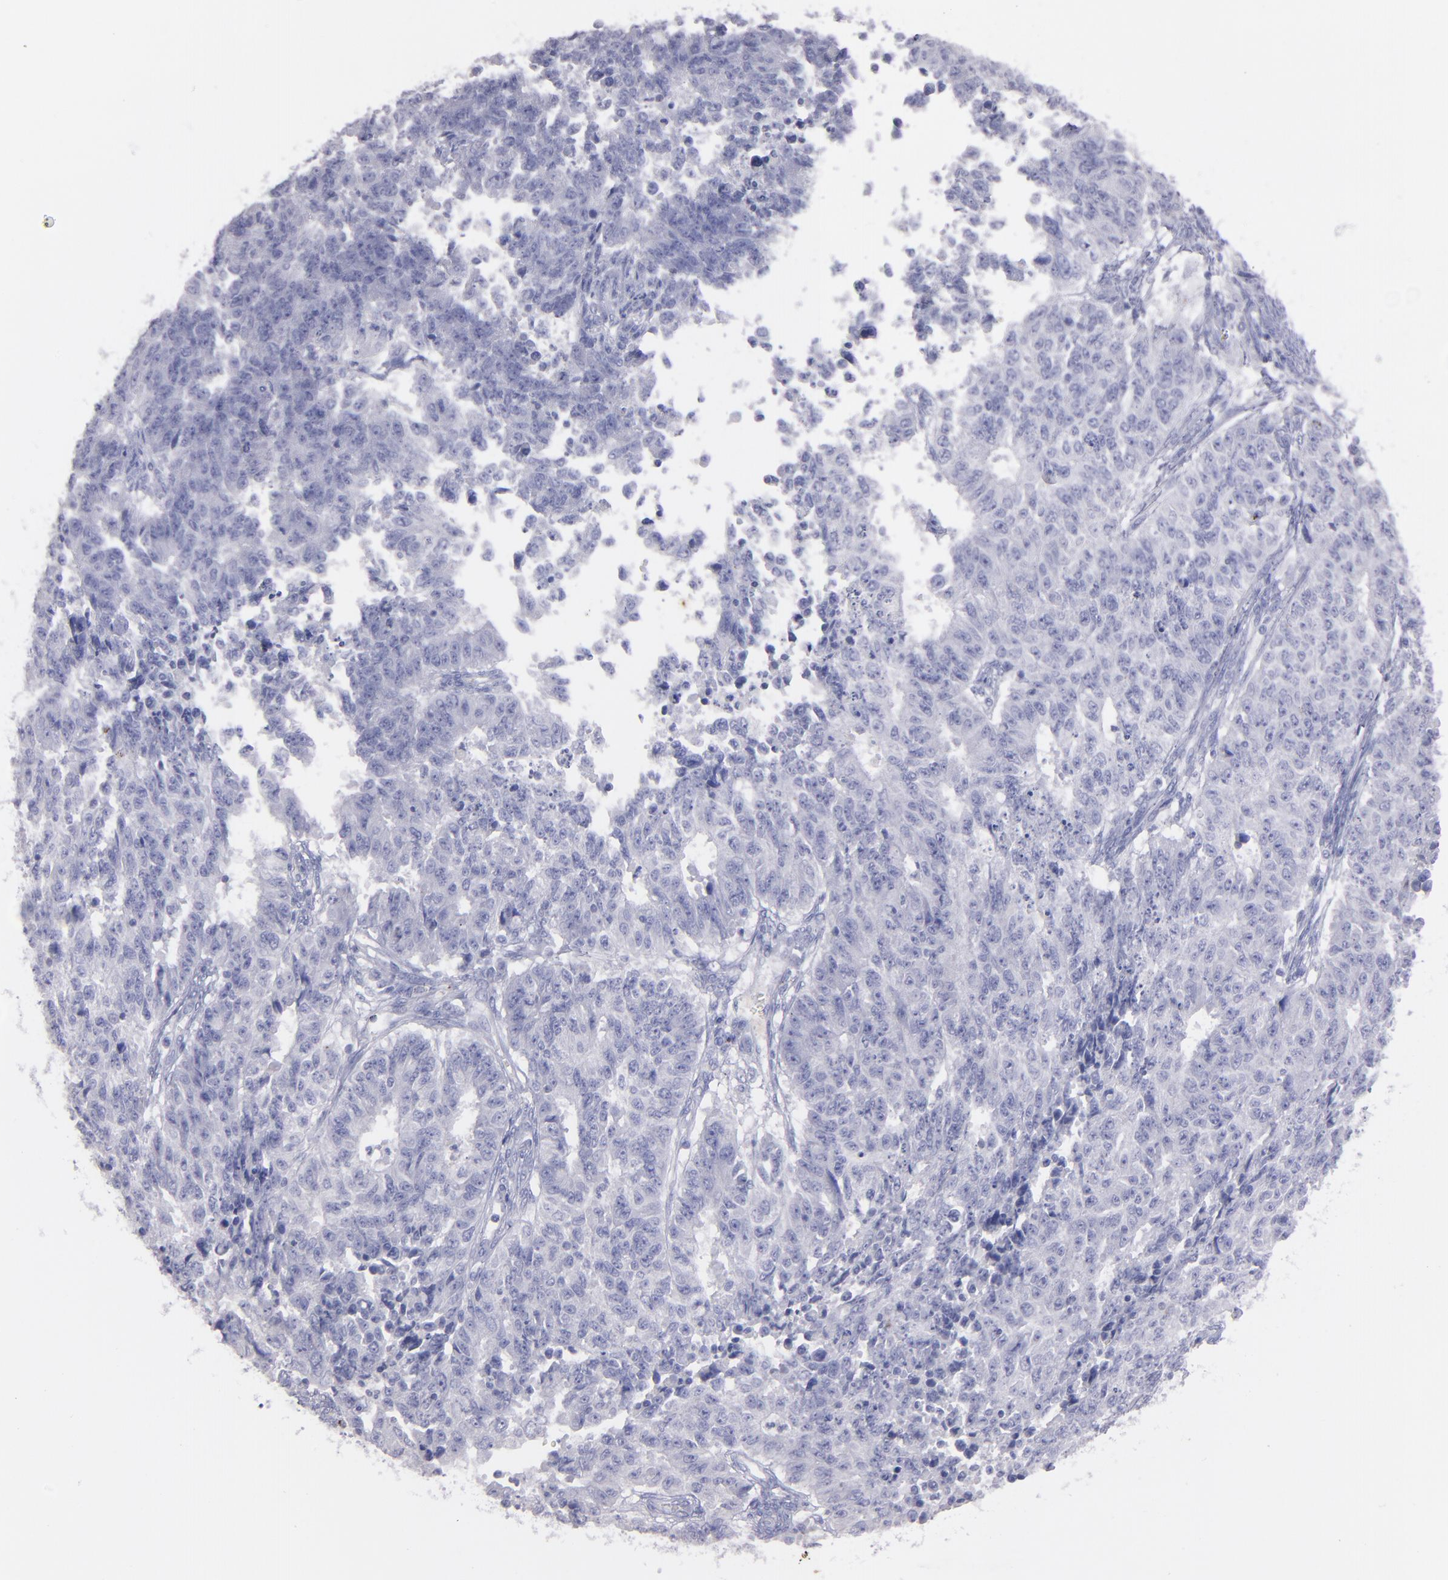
{"staining": {"intensity": "negative", "quantity": "none", "location": "none"}, "tissue": "endometrial cancer", "cell_type": "Tumor cells", "image_type": "cancer", "snomed": [{"axis": "morphology", "description": "Adenocarcinoma, NOS"}, {"axis": "topography", "description": "Endometrium"}], "caption": "Immunohistochemistry micrograph of neoplastic tissue: adenocarcinoma (endometrial) stained with DAB (3,3'-diaminobenzidine) demonstrates no significant protein expression in tumor cells. (Immunohistochemistry, brightfield microscopy, high magnification).", "gene": "SNAP25", "patient": {"sex": "female", "age": 42}}